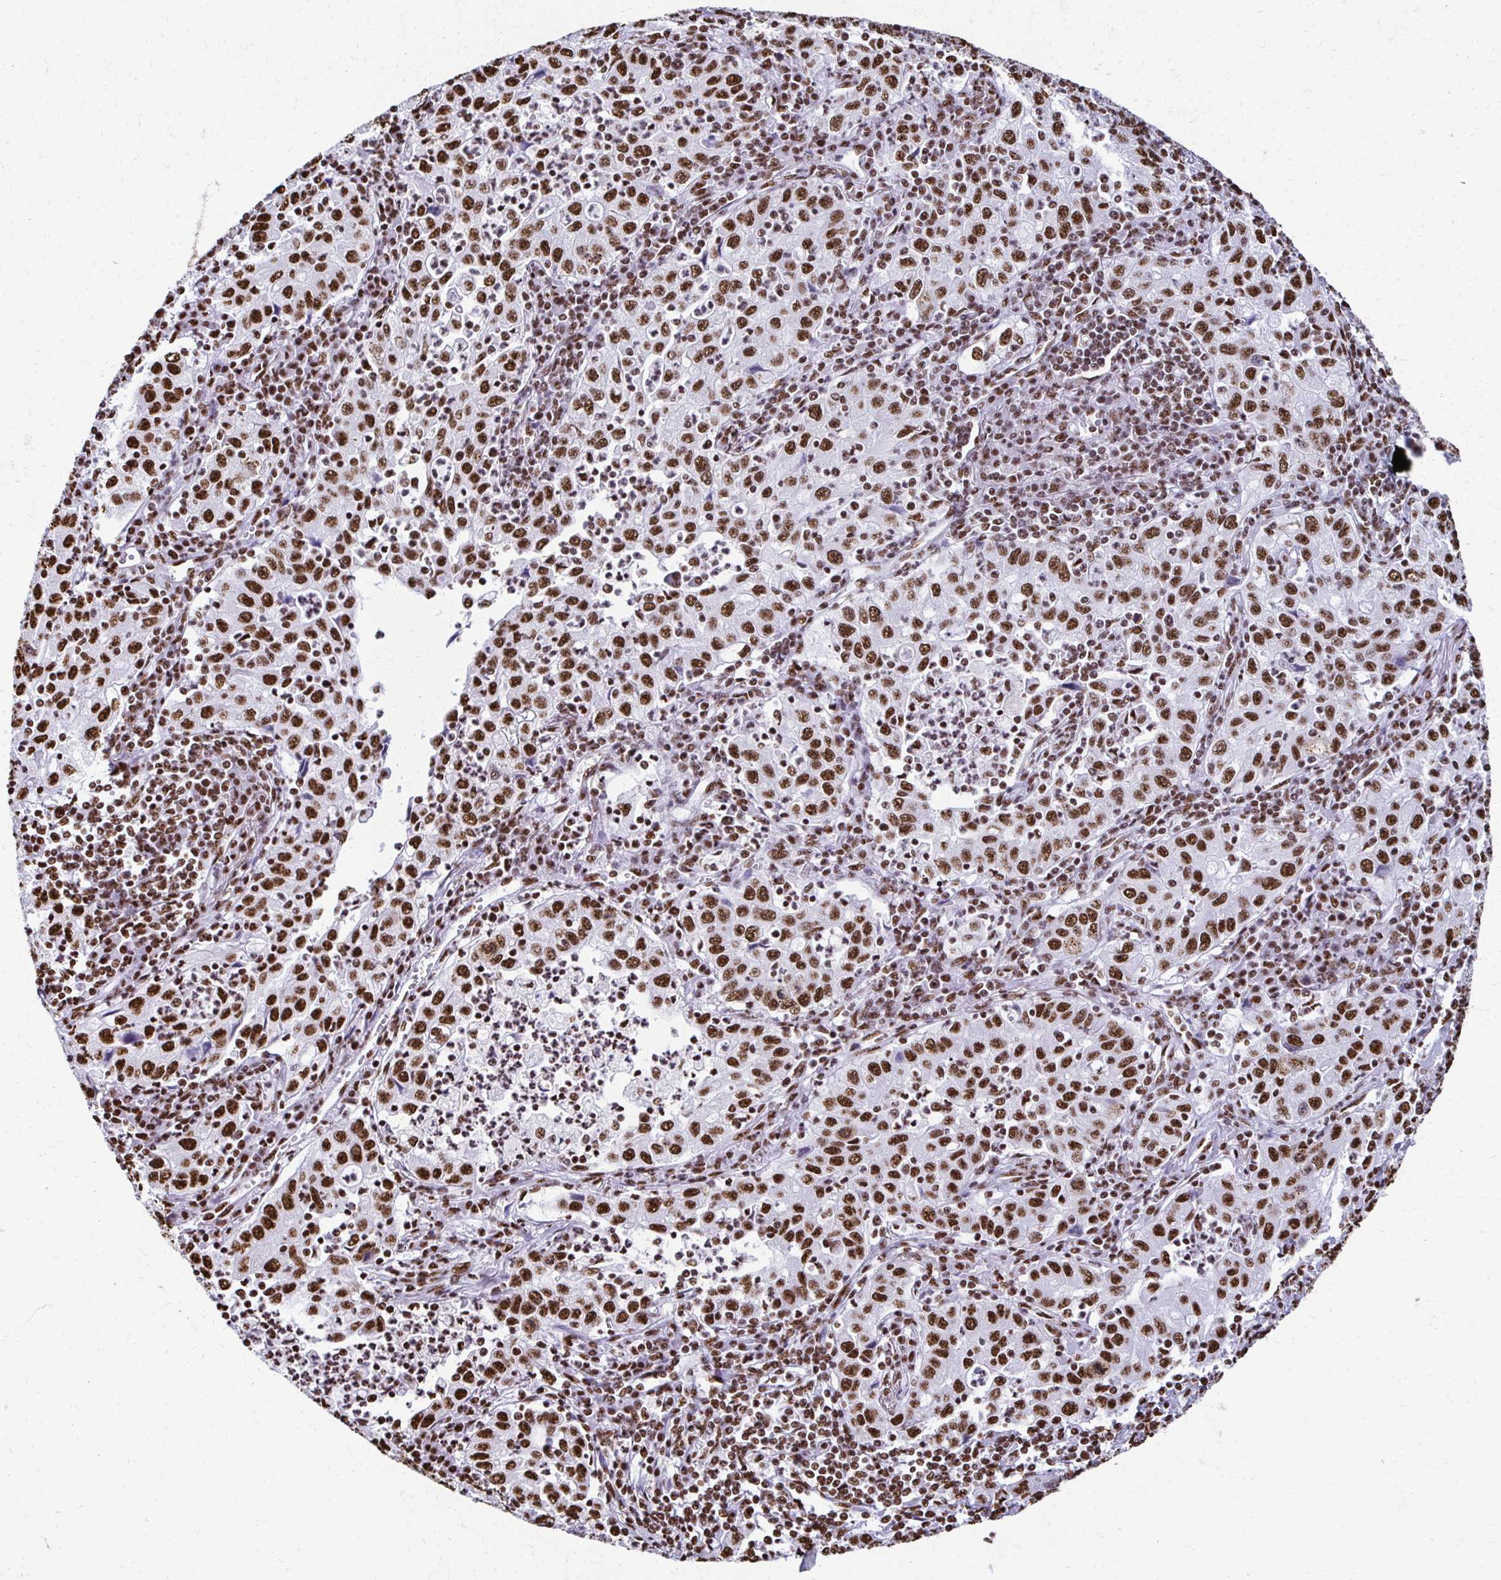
{"staining": {"intensity": "strong", "quantity": ">75%", "location": "nuclear"}, "tissue": "lung cancer", "cell_type": "Tumor cells", "image_type": "cancer", "snomed": [{"axis": "morphology", "description": "Squamous cell carcinoma, NOS"}, {"axis": "topography", "description": "Lung"}], "caption": "Lung cancer (squamous cell carcinoma) stained with DAB IHC shows high levels of strong nuclear expression in approximately >75% of tumor cells.", "gene": "NONO", "patient": {"sex": "male", "age": 71}}